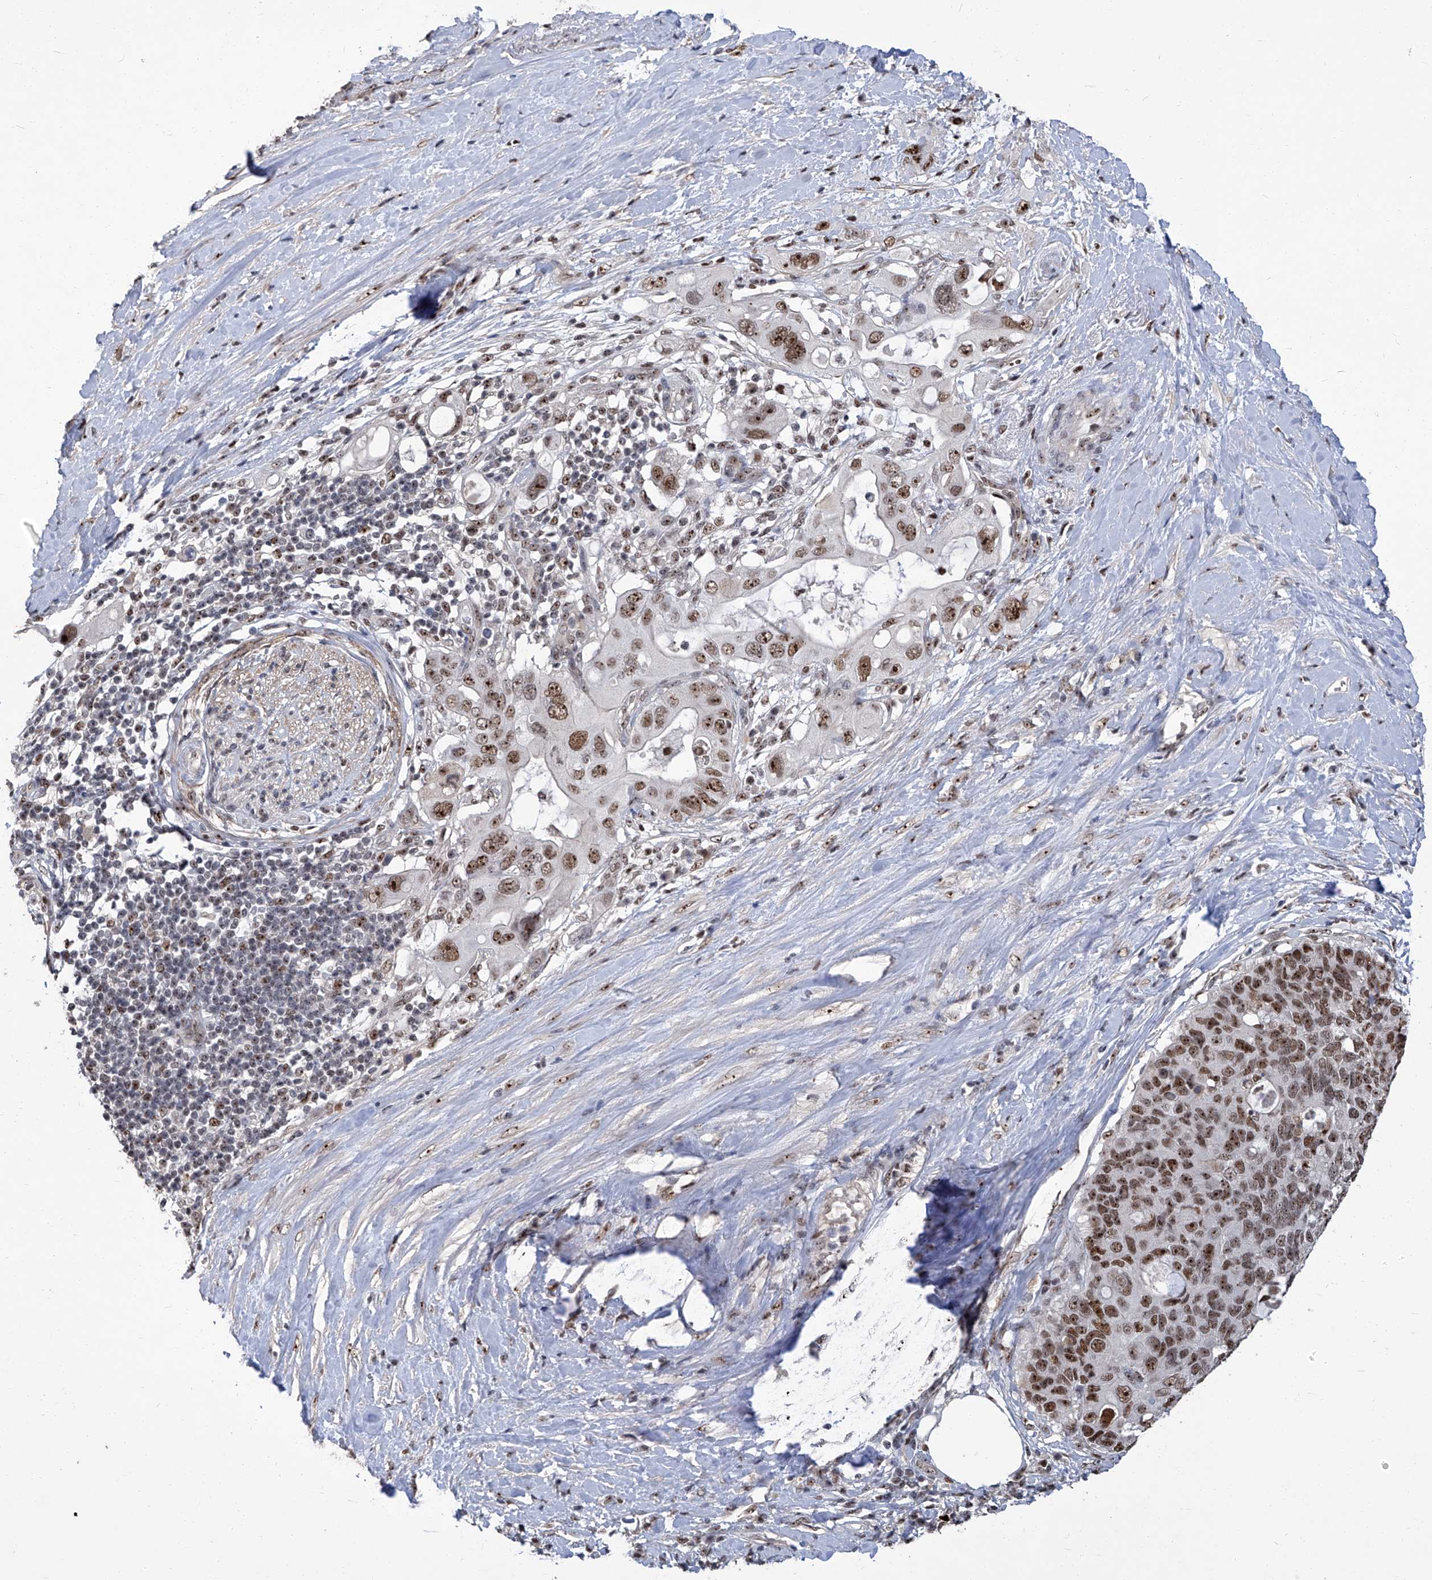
{"staining": {"intensity": "moderate", "quantity": ">75%", "location": "nuclear"}, "tissue": "pancreatic cancer", "cell_type": "Tumor cells", "image_type": "cancer", "snomed": [{"axis": "morphology", "description": "Adenocarcinoma, NOS"}, {"axis": "topography", "description": "Pancreas"}], "caption": "Brown immunohistochemical staining in pancreatic cancer (adenocarcinoma) shows moderate nuclear staining in about >75% of tumor cells.", "gene": "CMTR1", "patient": {"sex": "female", "age": 56}}